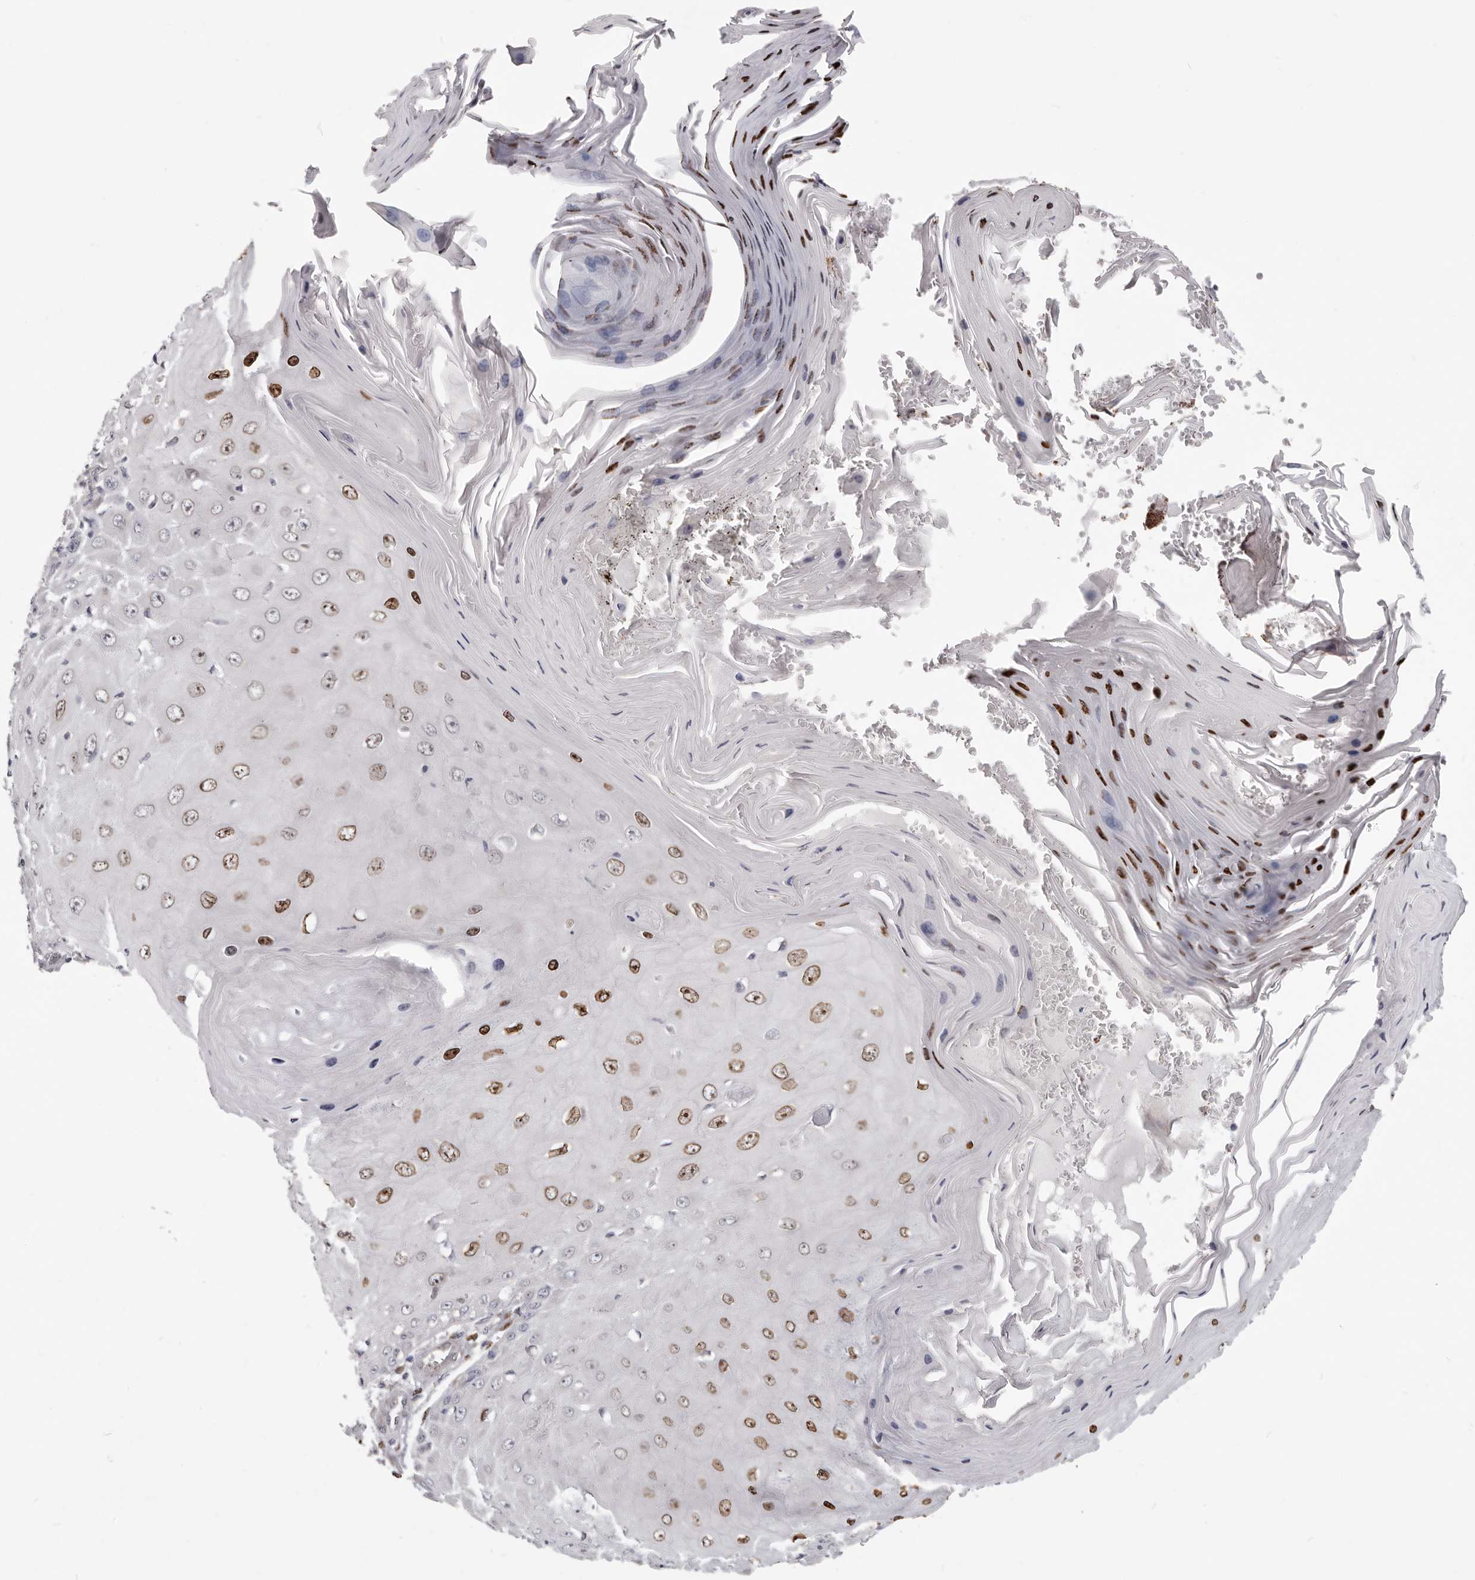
{"staining": {"intensity": "moderate", "quantity": "<25%", "location": "nuclear"}, "tissue": "skin cancer", "cell_type": "Tumor cells", "image_type": "cancer", "snomed": [{"axis": "morphology", "description": "Squamous cell carcinoma, NOS"}, {"axis": "topography", "description": "Skin"}], "caption": "Skin cancer (squamous cell carcinoma) stained for a protein (brown) demonstrates moderate nuclear positive positivity in about <25% of tumor cells.", "gene": "SRP19", "patient": {"sex": "female", "age": 73}}